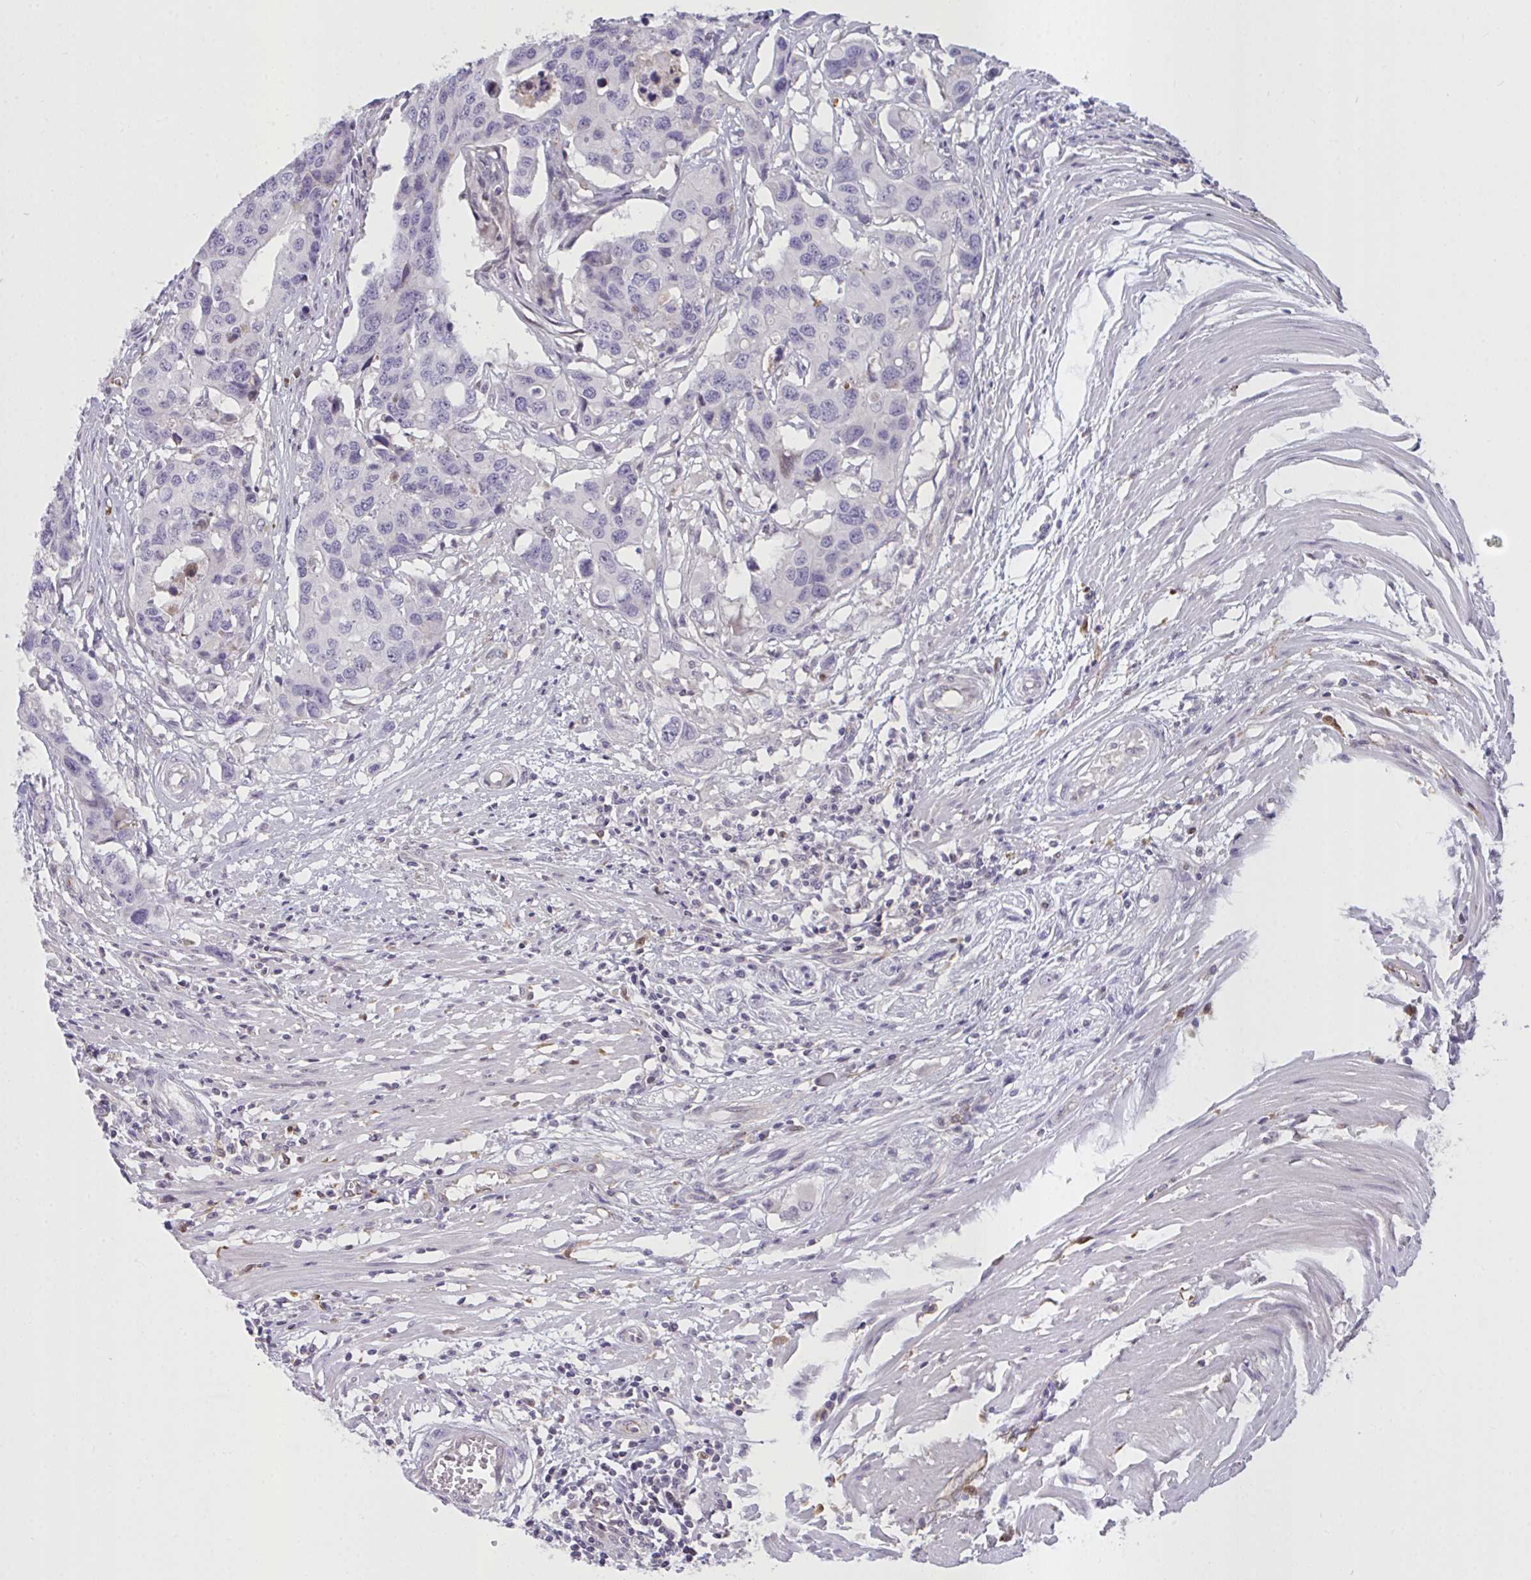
{"staining": {"intensity": "negative", "quantity": "none", "location": "none"}, "tissue": "colorectal cancer", "cell_type": "Tumor cells", "image_type": "cancer", "snomed": [{"axis": "morphology", "description": "Adenocarcinoma, NOS"}, {"axis": "topography", "description": "Colon"}], "caption": "Colorectal adenocarcinoma was stained to show a protein in brown. There is no significant expression in tumor cells.", "gene": "SEMA6B", "patient": {"sex": "male", "age": 77}}